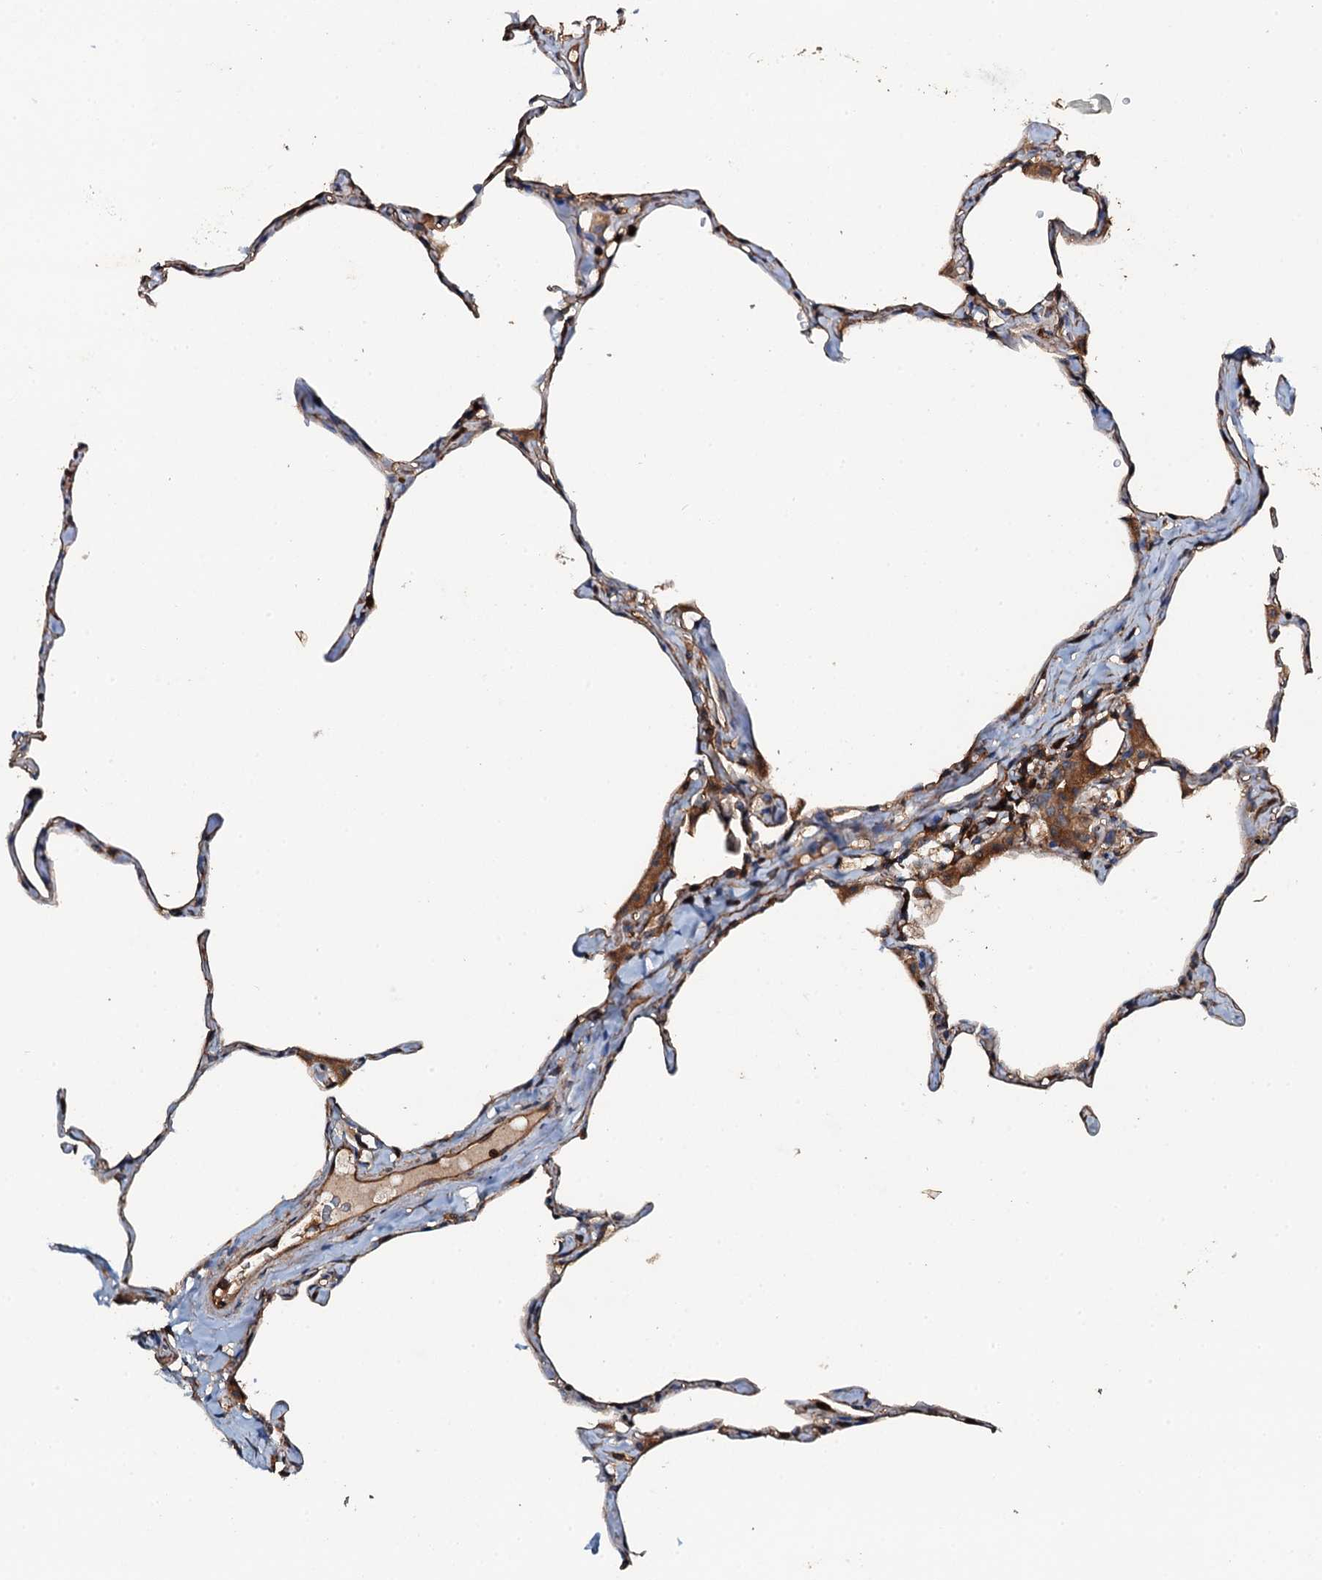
{"staining": {"intensity": "moderate", "quantity": ">75%", "location": "cytoplasmic/membranous"}, "tissue": "lung", "cell_type": "Alveolar cells", "image_type": "normal", "snomed": [{"axis": "morphology", "description": "Normal tissue, NOS"}, {"axis": "topography", "description": "Lung"}], "caption": "Immunohistochemical staining of normal human lung shows moderate cytoplasmic/membranous protein staining in about >75% of alveolar cells. The protein of interest is stained brown, and the nuclei are stained in blue (DAB IHC with brightfield microscopy, high magnification).", "gene": "GRK2", "patient": {"sex": "male", "age": 65}}